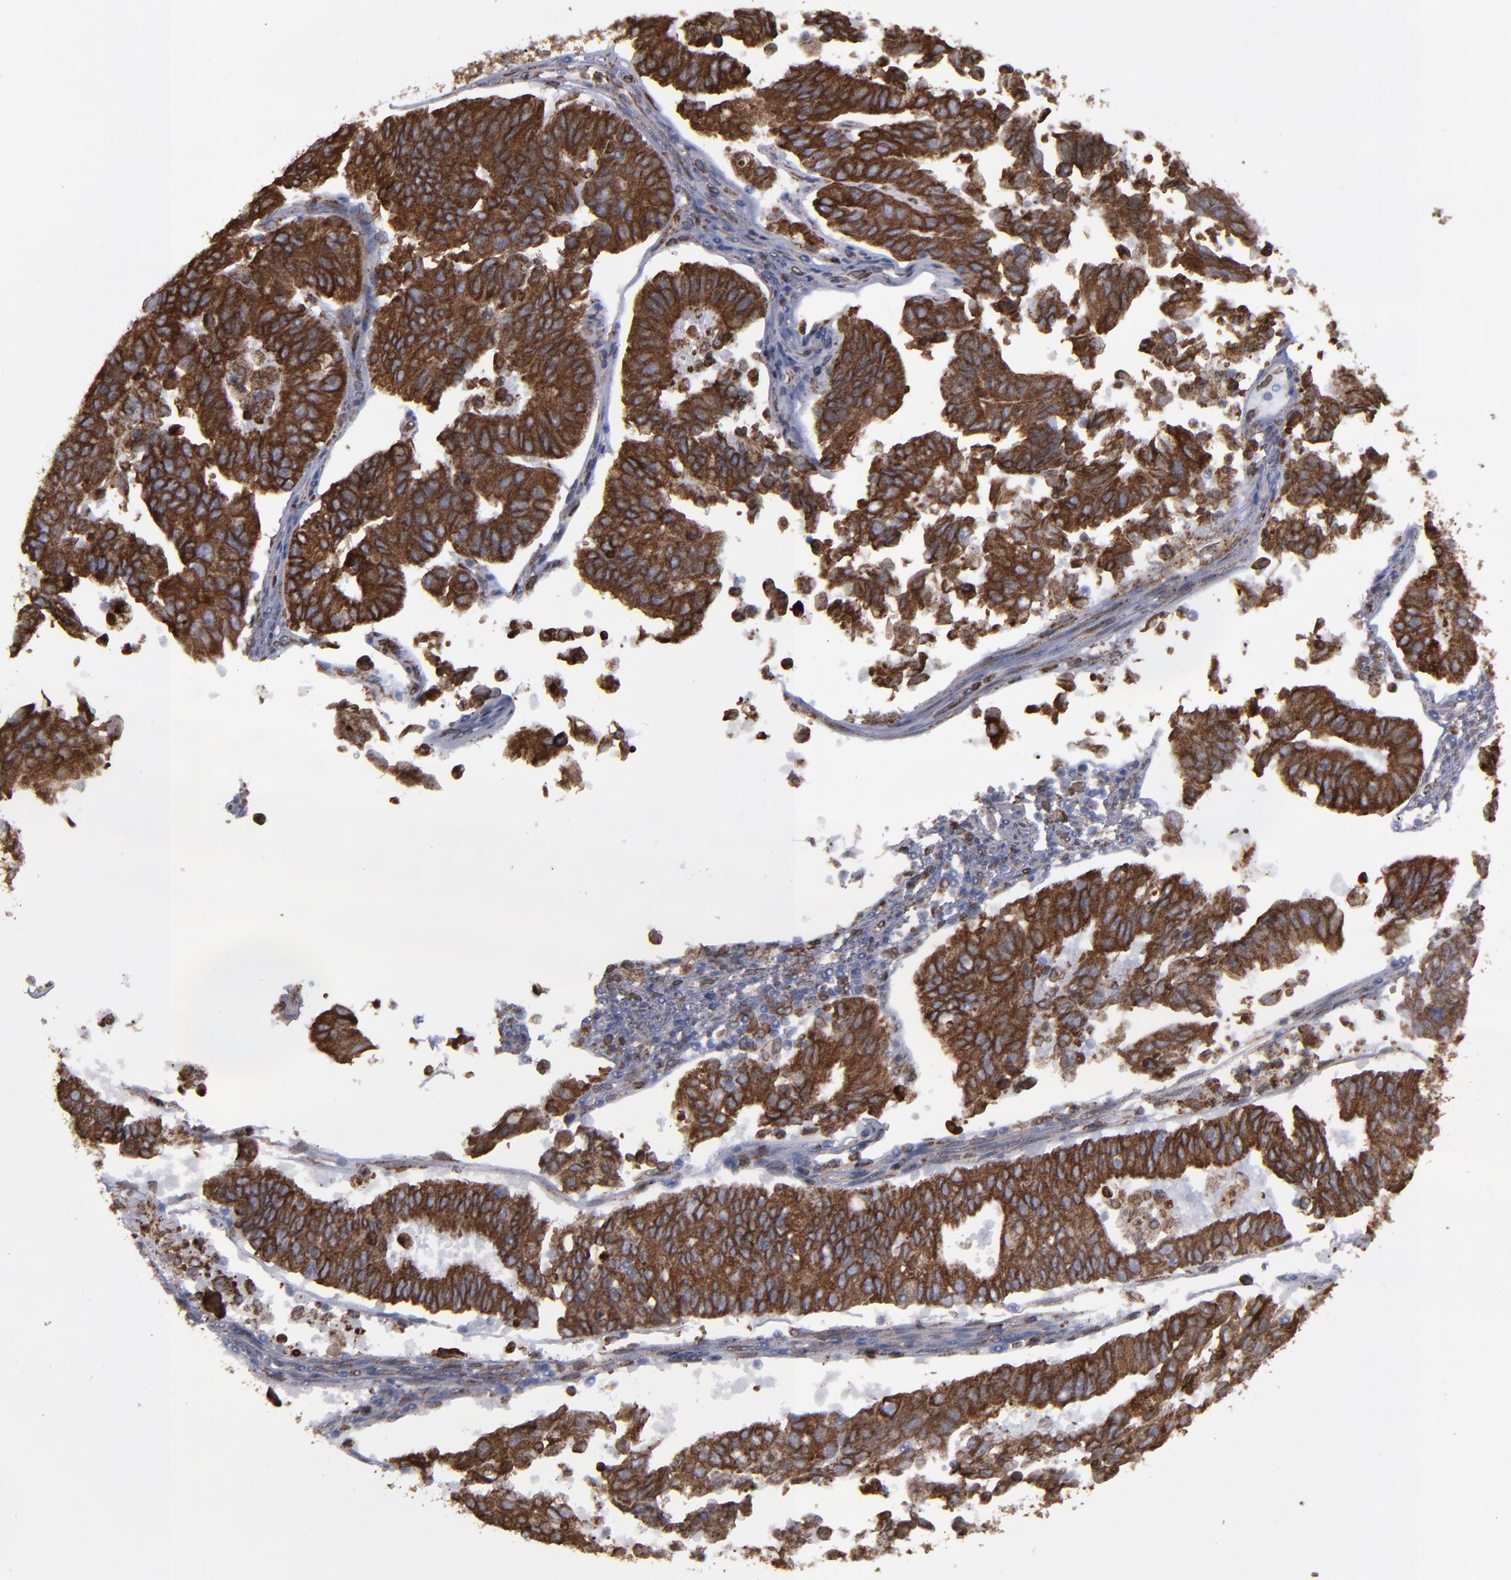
{"staining": {"intensity": "strong", "quantity": ">75%", "location": "cytoplasmic/membranous"}, "tissue": "endometrial cancer", "cell_type": "Tumor cells", "image_type": "cancer", "snomed": [{"axis": "morphology", "description": "Adenocarcinoma, NOS"}, {"axis": "topography", "description": "Endometrium"}], "caption": "Protein staining exhibits strong cytoplasmic/membranous expression in approximately >75% of tumor cells in endometrial adenocarcinoma.", "gene": "ERLIN2", "patient": {"sex": "female", "age": 42}}